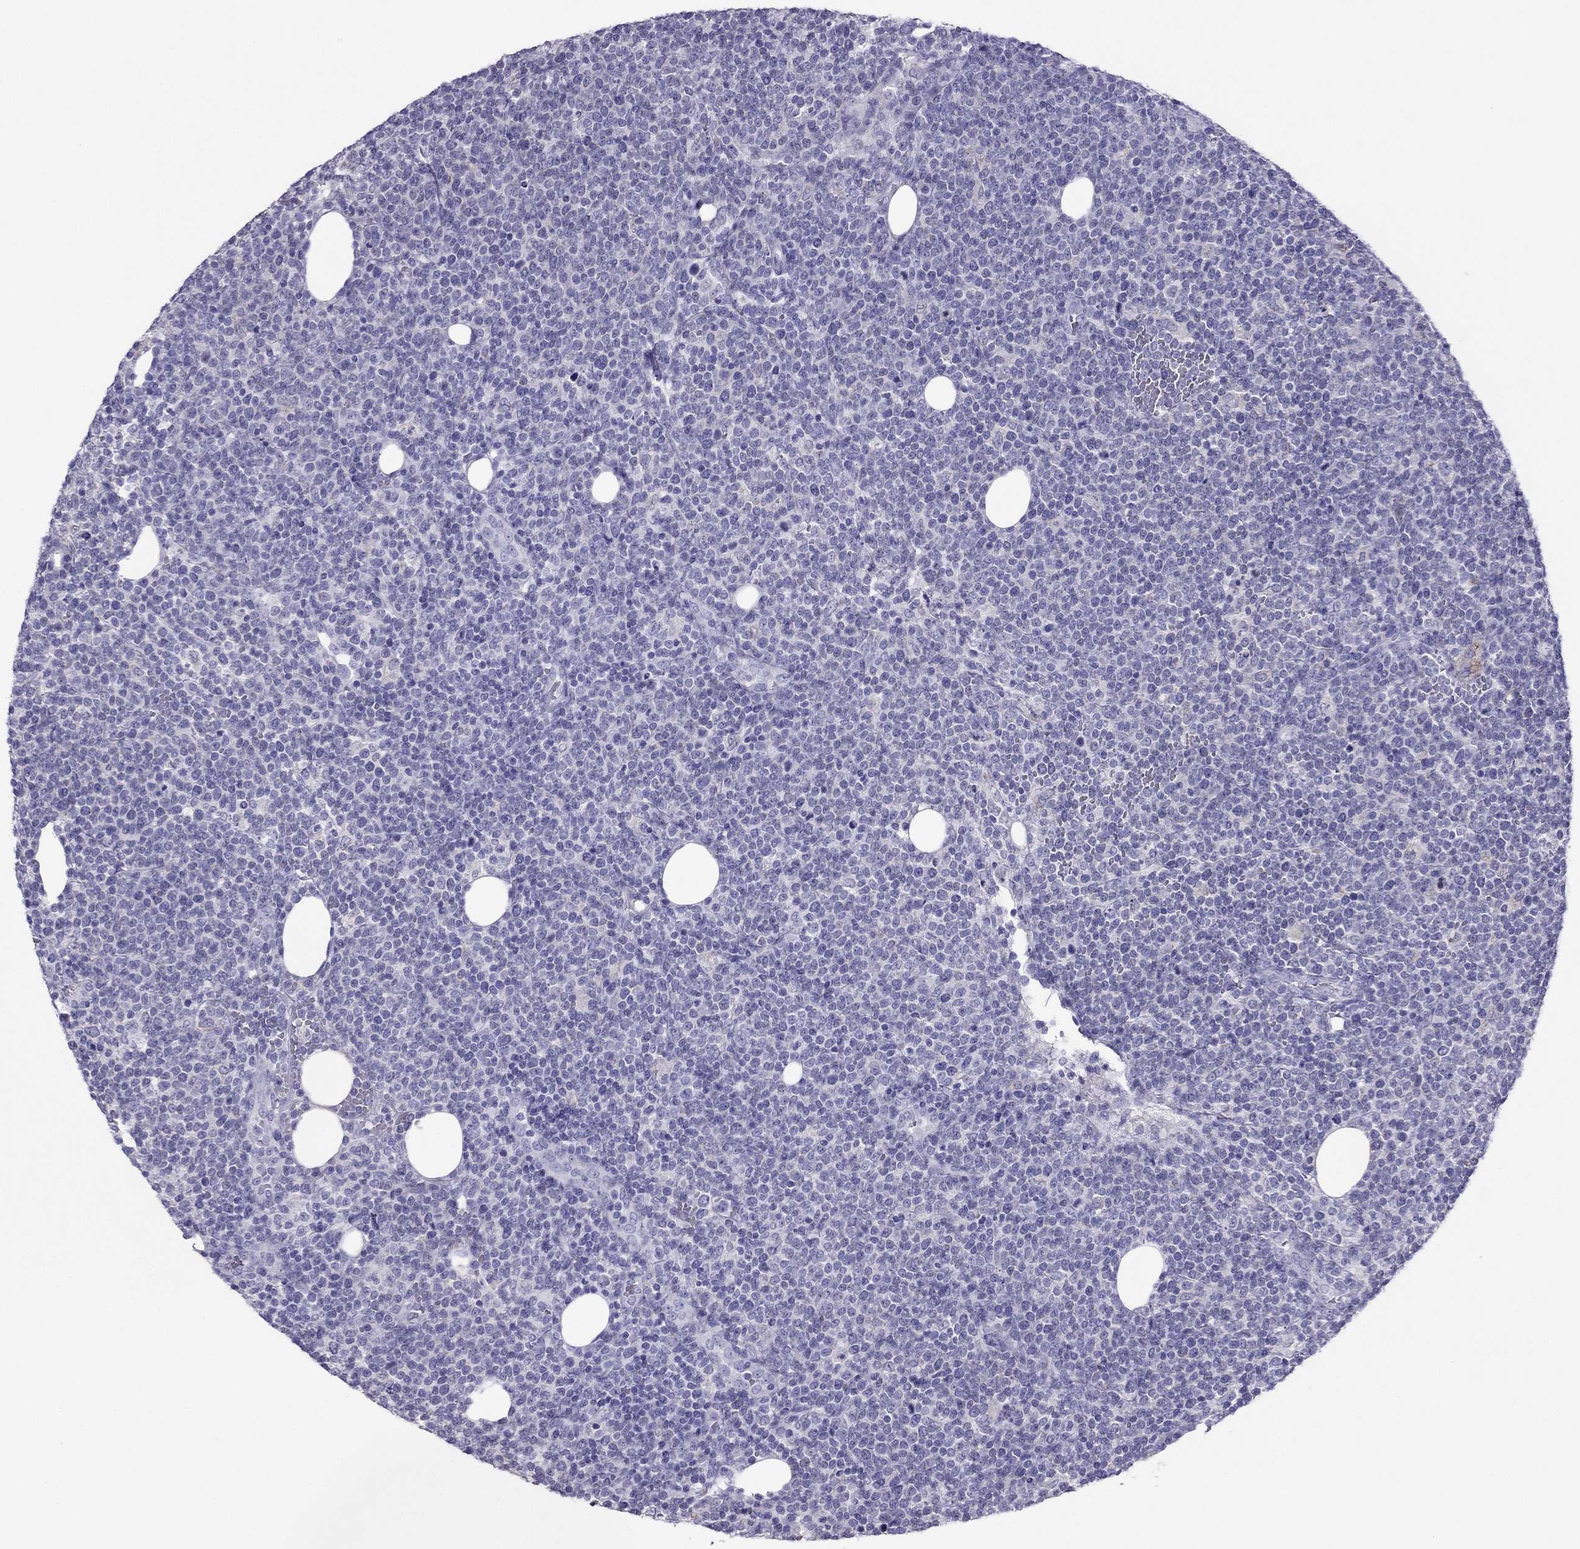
{"staining": {"intensity": "negative", "quantity": "none", "location": "none"}, "tissue": "lymphoma", "cell_type": "Tumor cells", "image_type": "cancer", "snomed": [{"axis": "morphology", "description": "Malignant lymphoma, non-Hodgkin's type, High grade"}, {"axis": "topography", "description": "Lymph node"}], "caption": "Immunohistochemical staining of human malignant lymphoma, non-Hodgkin's type (high-grade) reveals no significant positivity in tumor cells.", "gene": "MAEL", "patient": {"sex": "male", "age": 61}}